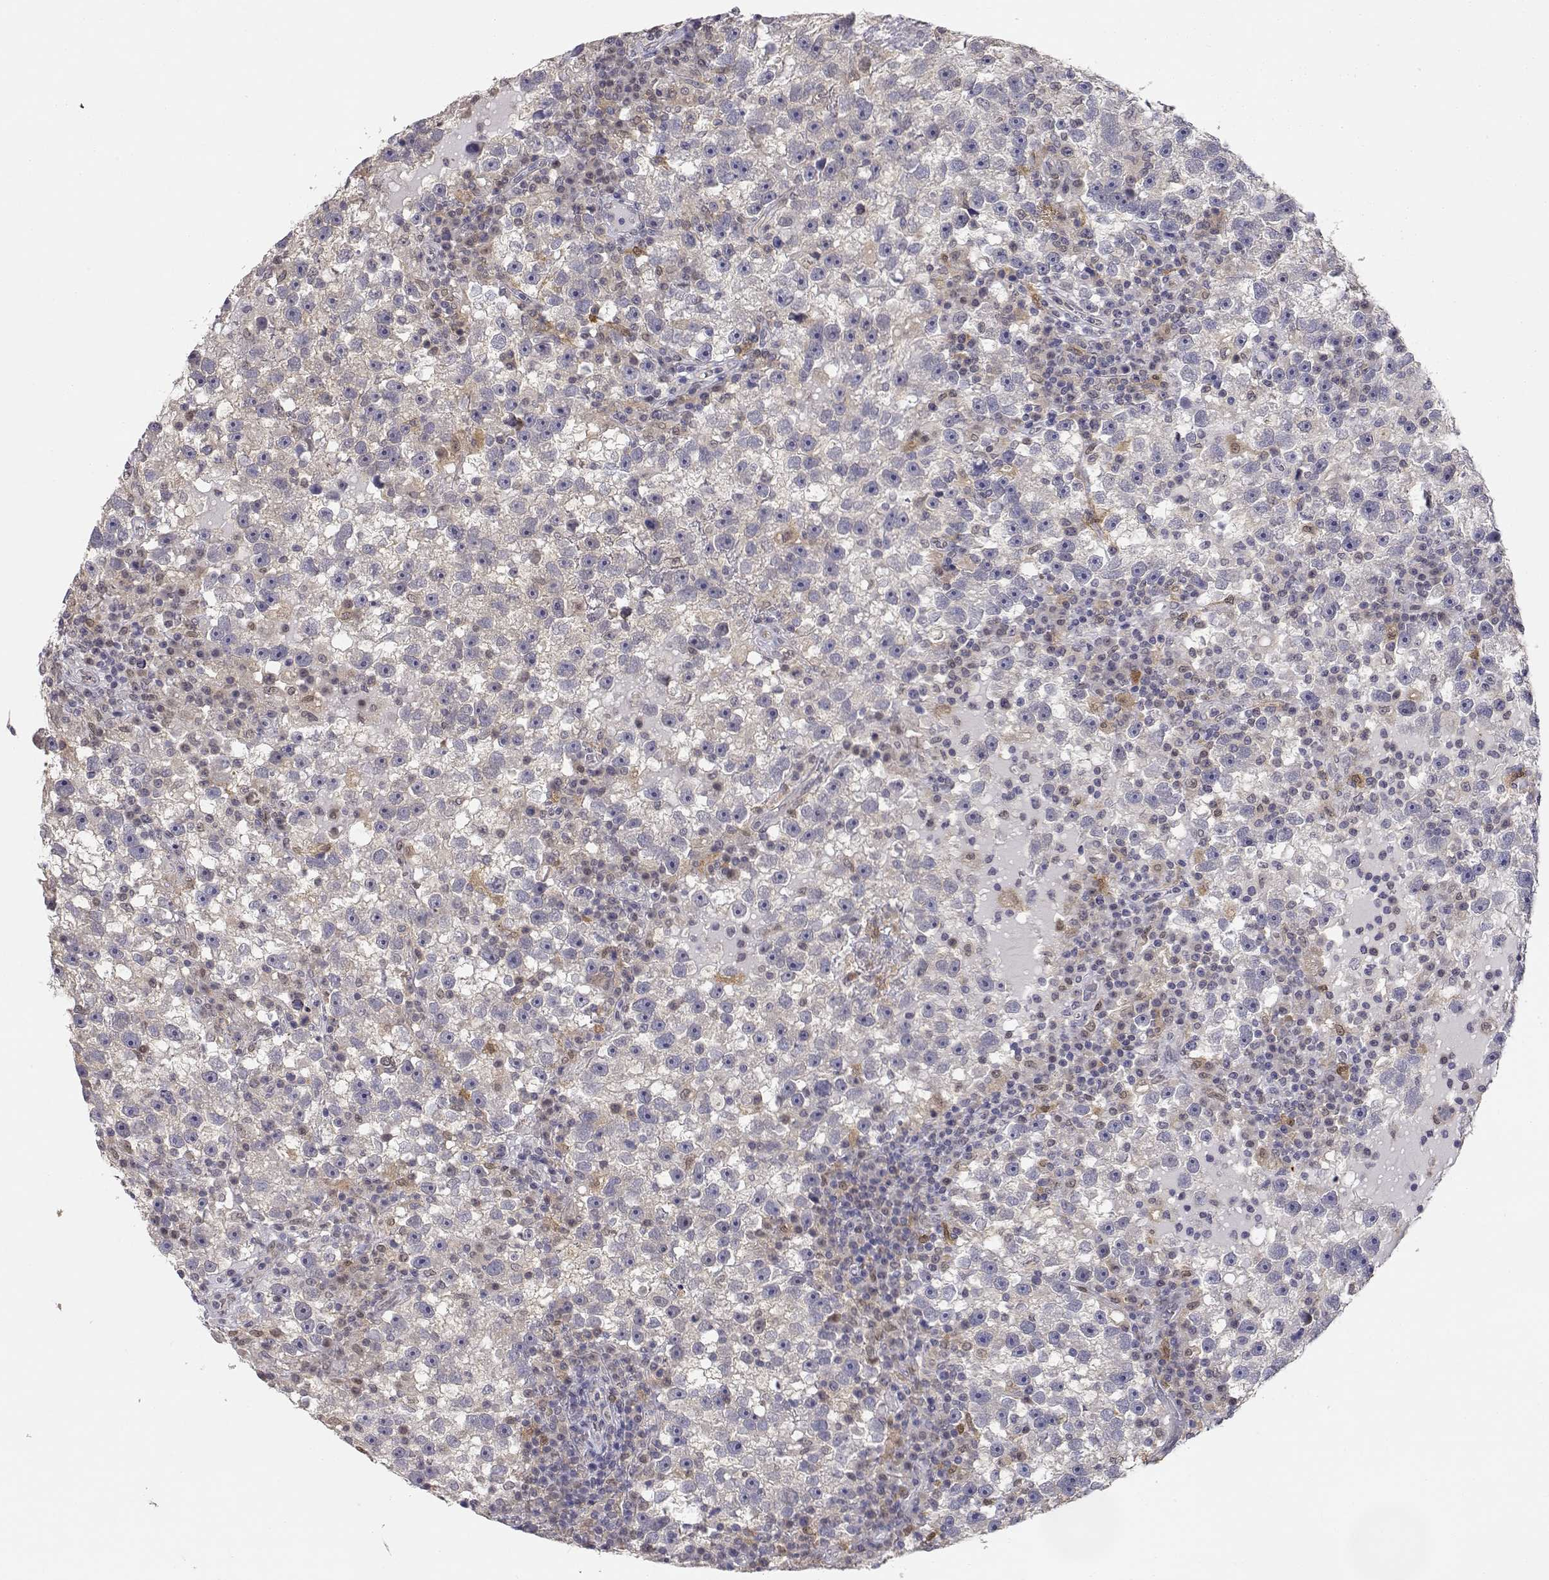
{"staining": {"intensity": "negative", "quantity": "none", "location": "none"}, "tissue": "testis cancer", "cell_type": "Tumor cells", "image_type": "cancer", "snomed": [{"axis": "morphology", "description": "Seminoma, NOS"}, {"axis": "topography", "description": "Testis"}], "caption": "Tumor cells show no significant protein positivity in testis seminoma. (Immunohistochemistry (ihc), brightfield microscopy, high magnification).", "gene": "ADA", "patient": {"sex": "male", "age": 47}}